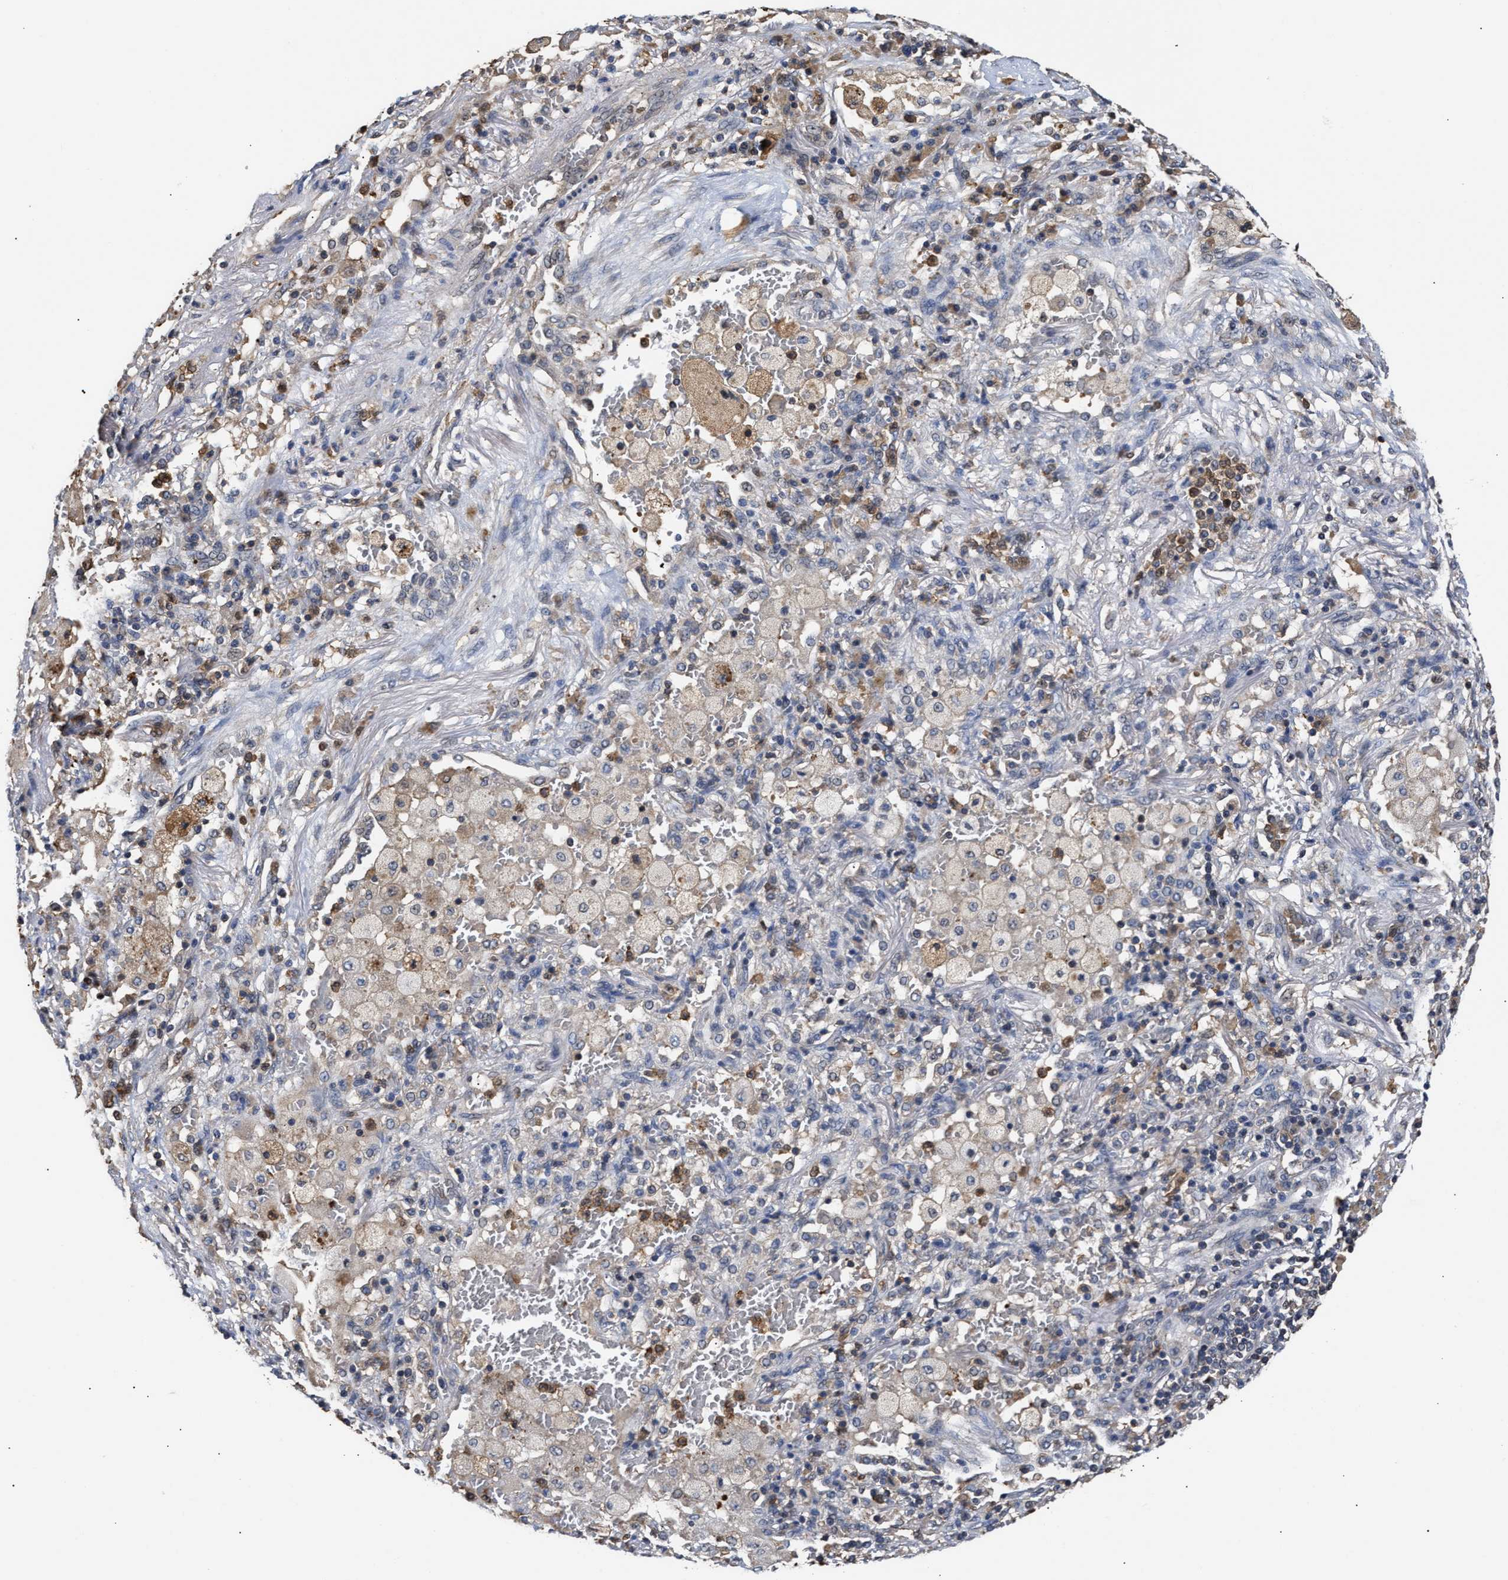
{"staining": {"intensity": "negative", "quantity": "none", "location": "none"}, "tissue": "lung cancer", "cell_type": "Tumor cells", "image_type": "cancer", "snomed": [{"axis": "morphology", "description": "Squamous cell carcinoma, NOS"}, {"axis": "topography", "description": "Lung"}], "caption": "Immunohistochemistry micrograph of neoplastic tissue: lung cancer stained with DAB displays no significant protein staining in tumor cells.", "gene": "KLHDC1", "patient": {"sex": "male", "age": 61}}